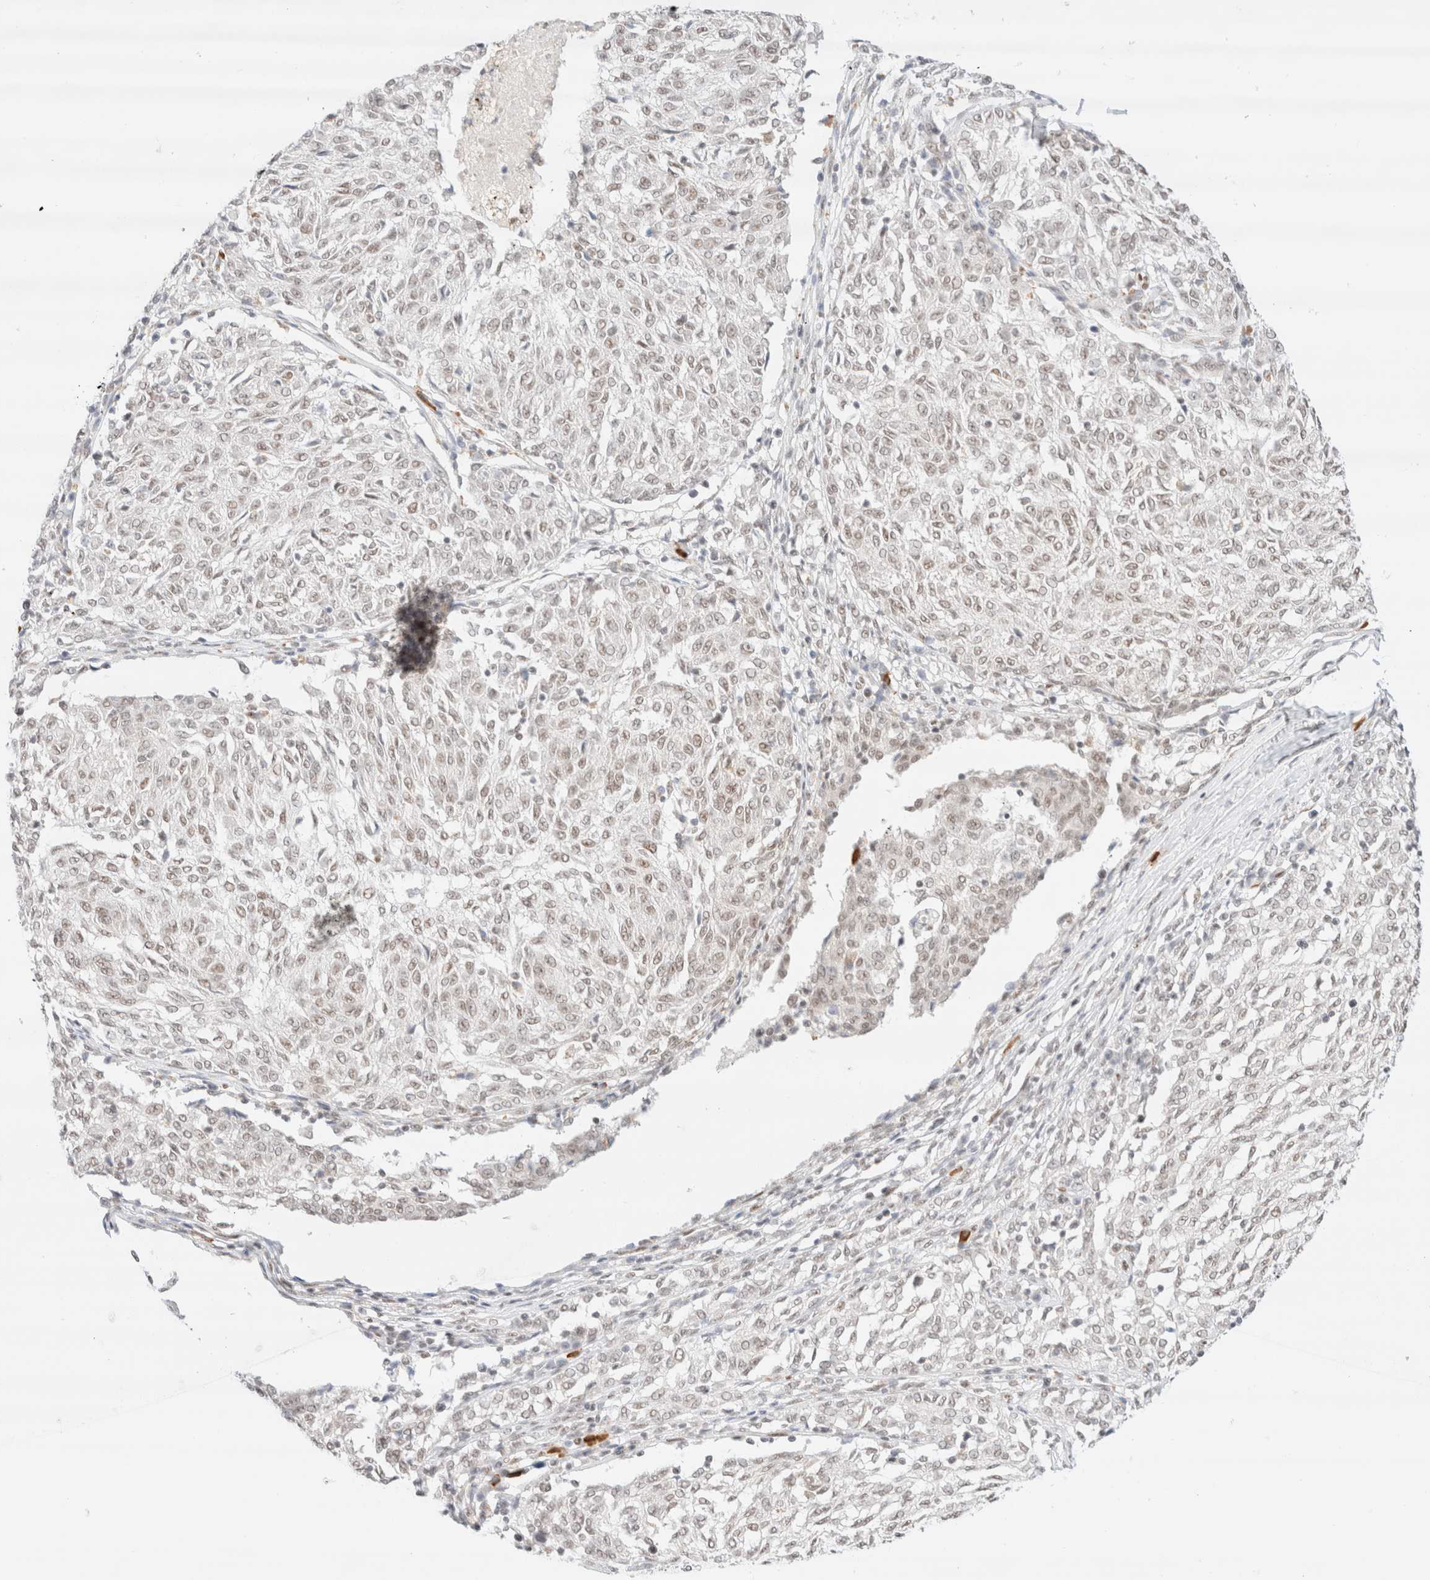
{"staining": {"intensity": "weak", "quantity": "25%-75%", "location": "nuclear"}, "tissue": "melanoma", "cell_type": "Tumor cells", "image_type": "cancer", "snomed": [{"axis": "morphology", "description": "Malignant melanoma, NOS"}, {"axis": "topography", "description": "Skin"}], "caption": "Human melanoma stained for a protein (brown) displays weak nuclear positive positivity in approximately 25%-75% of tumor cells.", "gene": "CIC", "patient": {"sex": "female", "age": 72}}